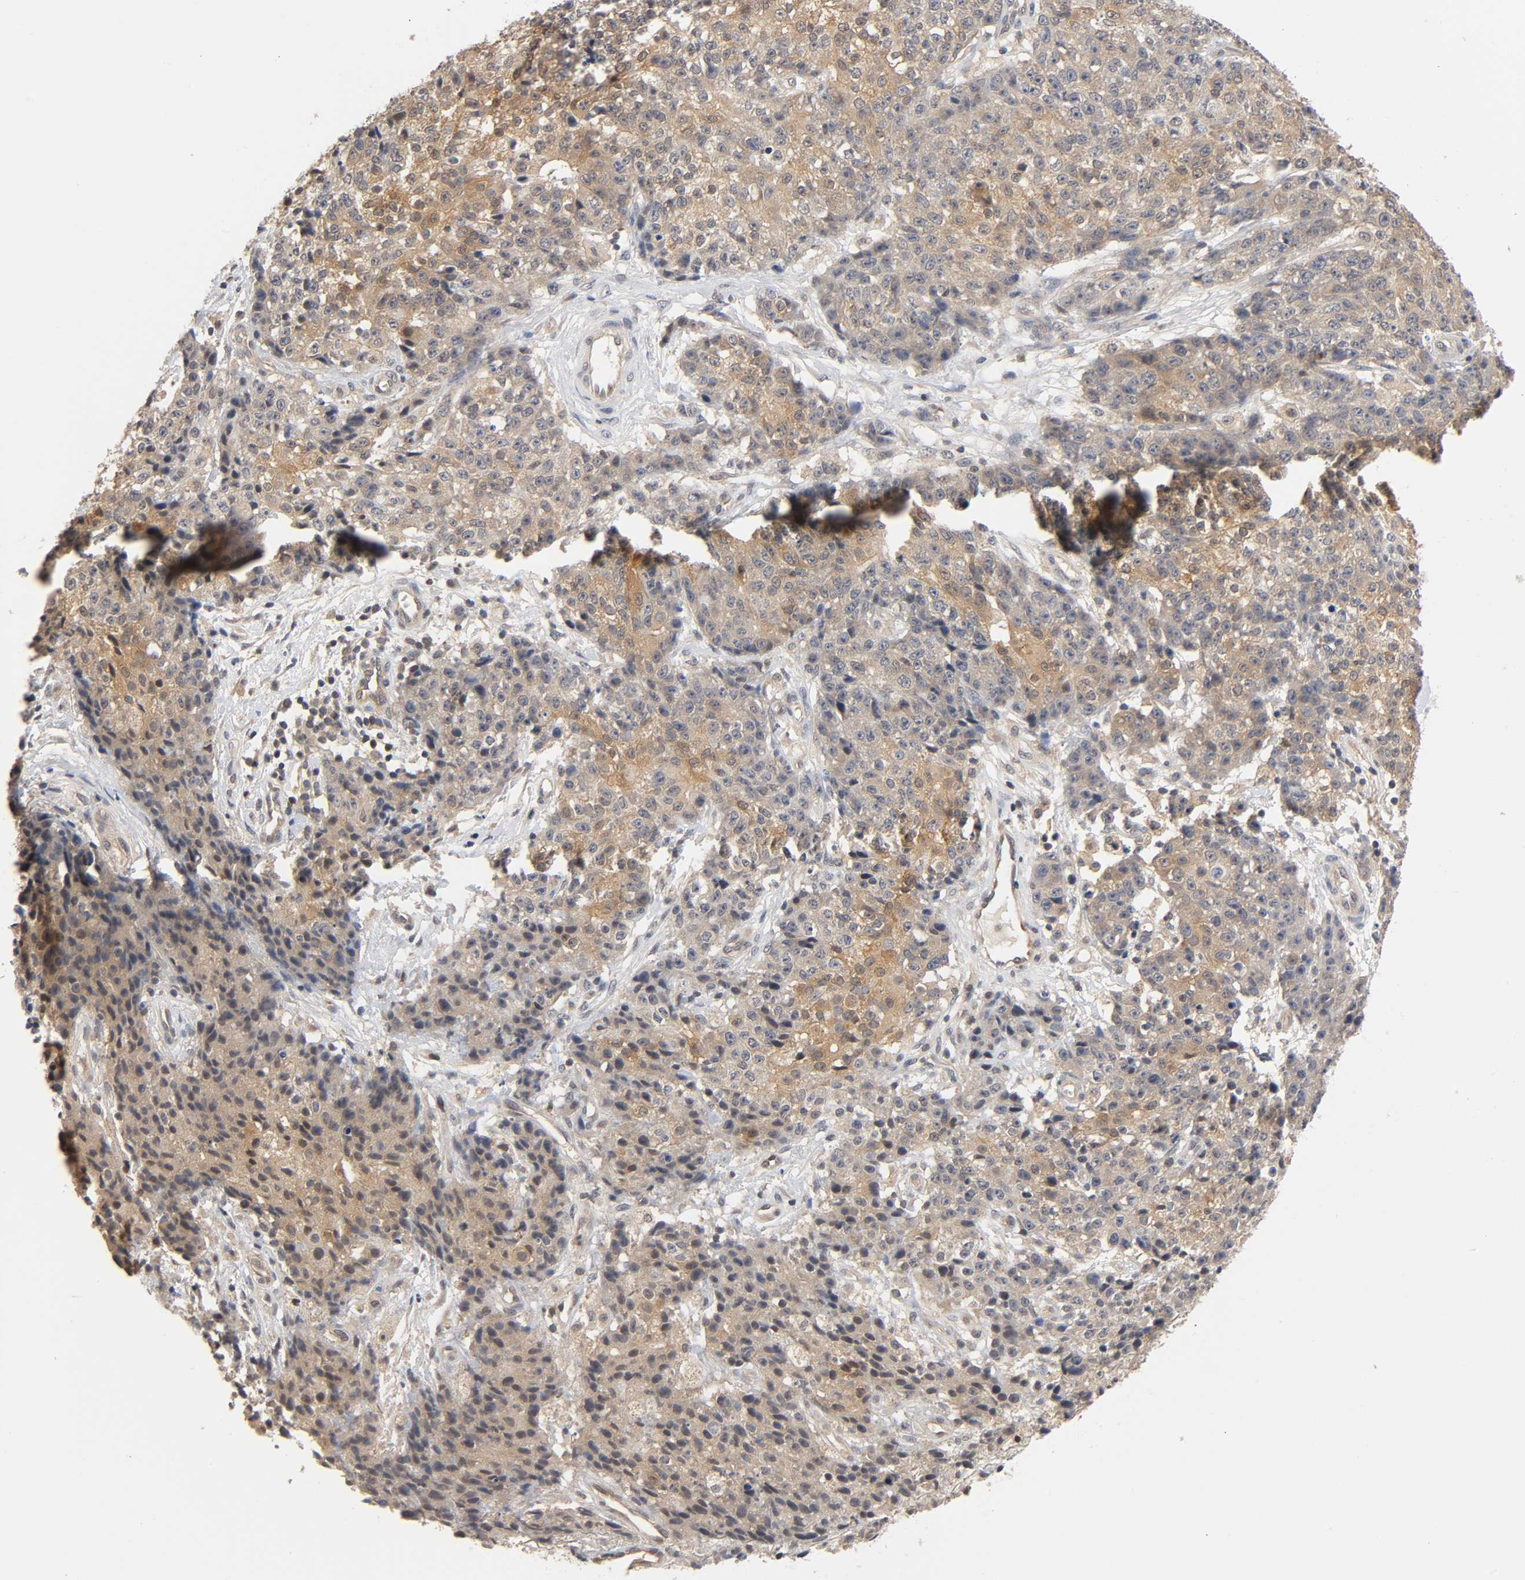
{"staining": {"intensity": "moderate", "quantity": "25%-75%", "location": "cytoplasmic/membranous"}, "tissue": "ovarian cancer", "cell_type": "Tumor cells", "image_type": "cancer", "snomed": [{"axis": "morphology", "description": "Carcinoma, endometroid"}, {"axis": "topography", "description": "Ovary"}], "caption": "Immunohistochemical staining of human endometroid carcinoma (ovarian) exhibits moderate cytoplasmic/membranous protein staining in approximately 25%-75% of tumor cells.", "gene": "PRKAB1", "patient": {"sex": "female", "age": 42}}